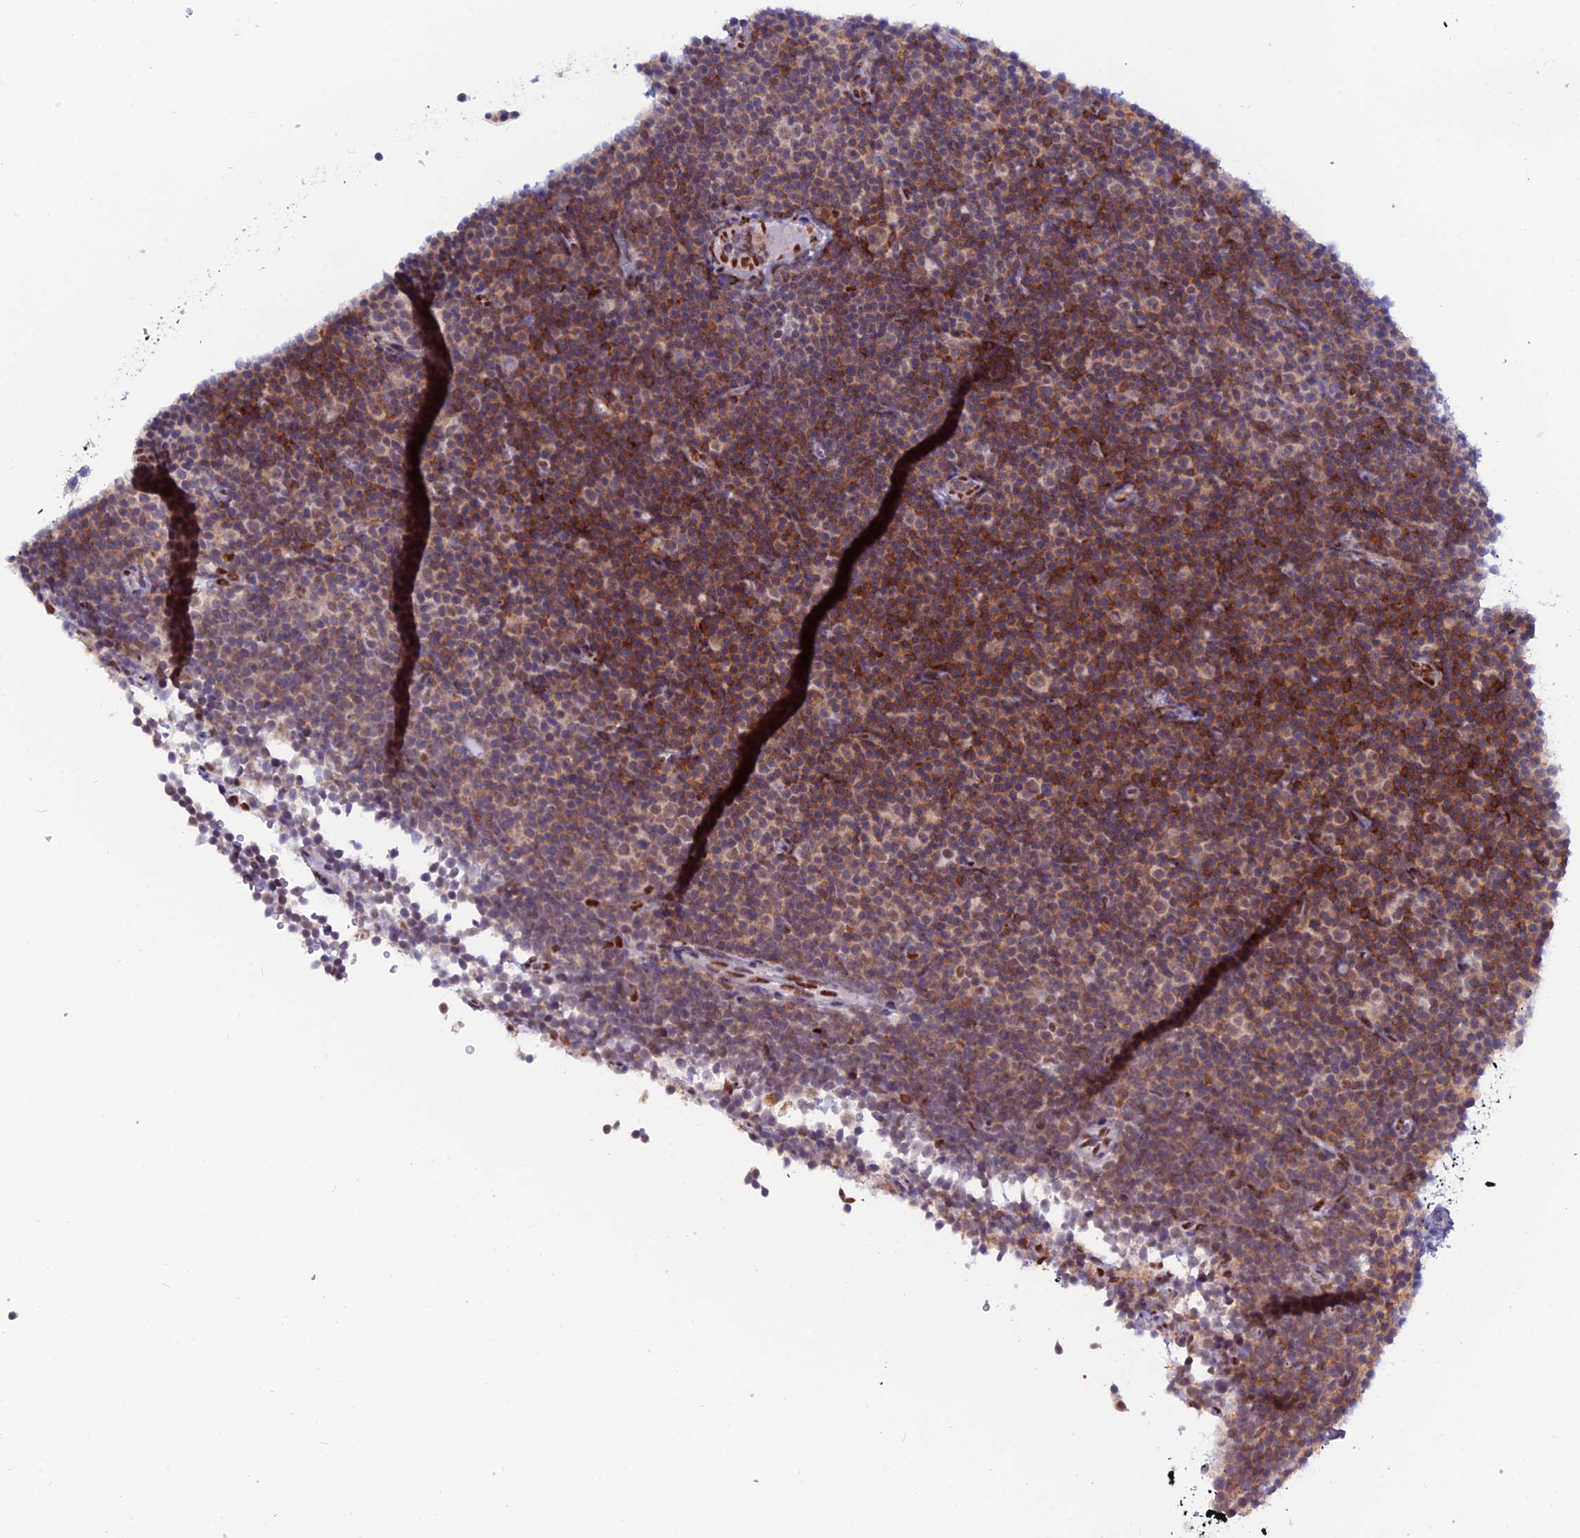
{"staining": {"intensity": "moderate", "quantity": "25%-75%", "location": "cytoplasmic/membranous"}, "tissue": "lymphoma", "cell_type": "Tumor cells", "image_type": "cancer", "snomed": [{"axis": "morphology", "description": "Malignant lymphoma, non-Hodgkin's type, Low grade"}, {"axis": "topography", "description": "Lymph node"}], "caption": "Immunohistochemistry (IHC) micrograph of lymphoma stained for a protein (brown), which shows medium levels of moderate cytoplasmic/membranous staining in approximately 25%-75% of tumor cells.", "gene": "NOL4L", "patient": {"sex": "female", "age": 67}}